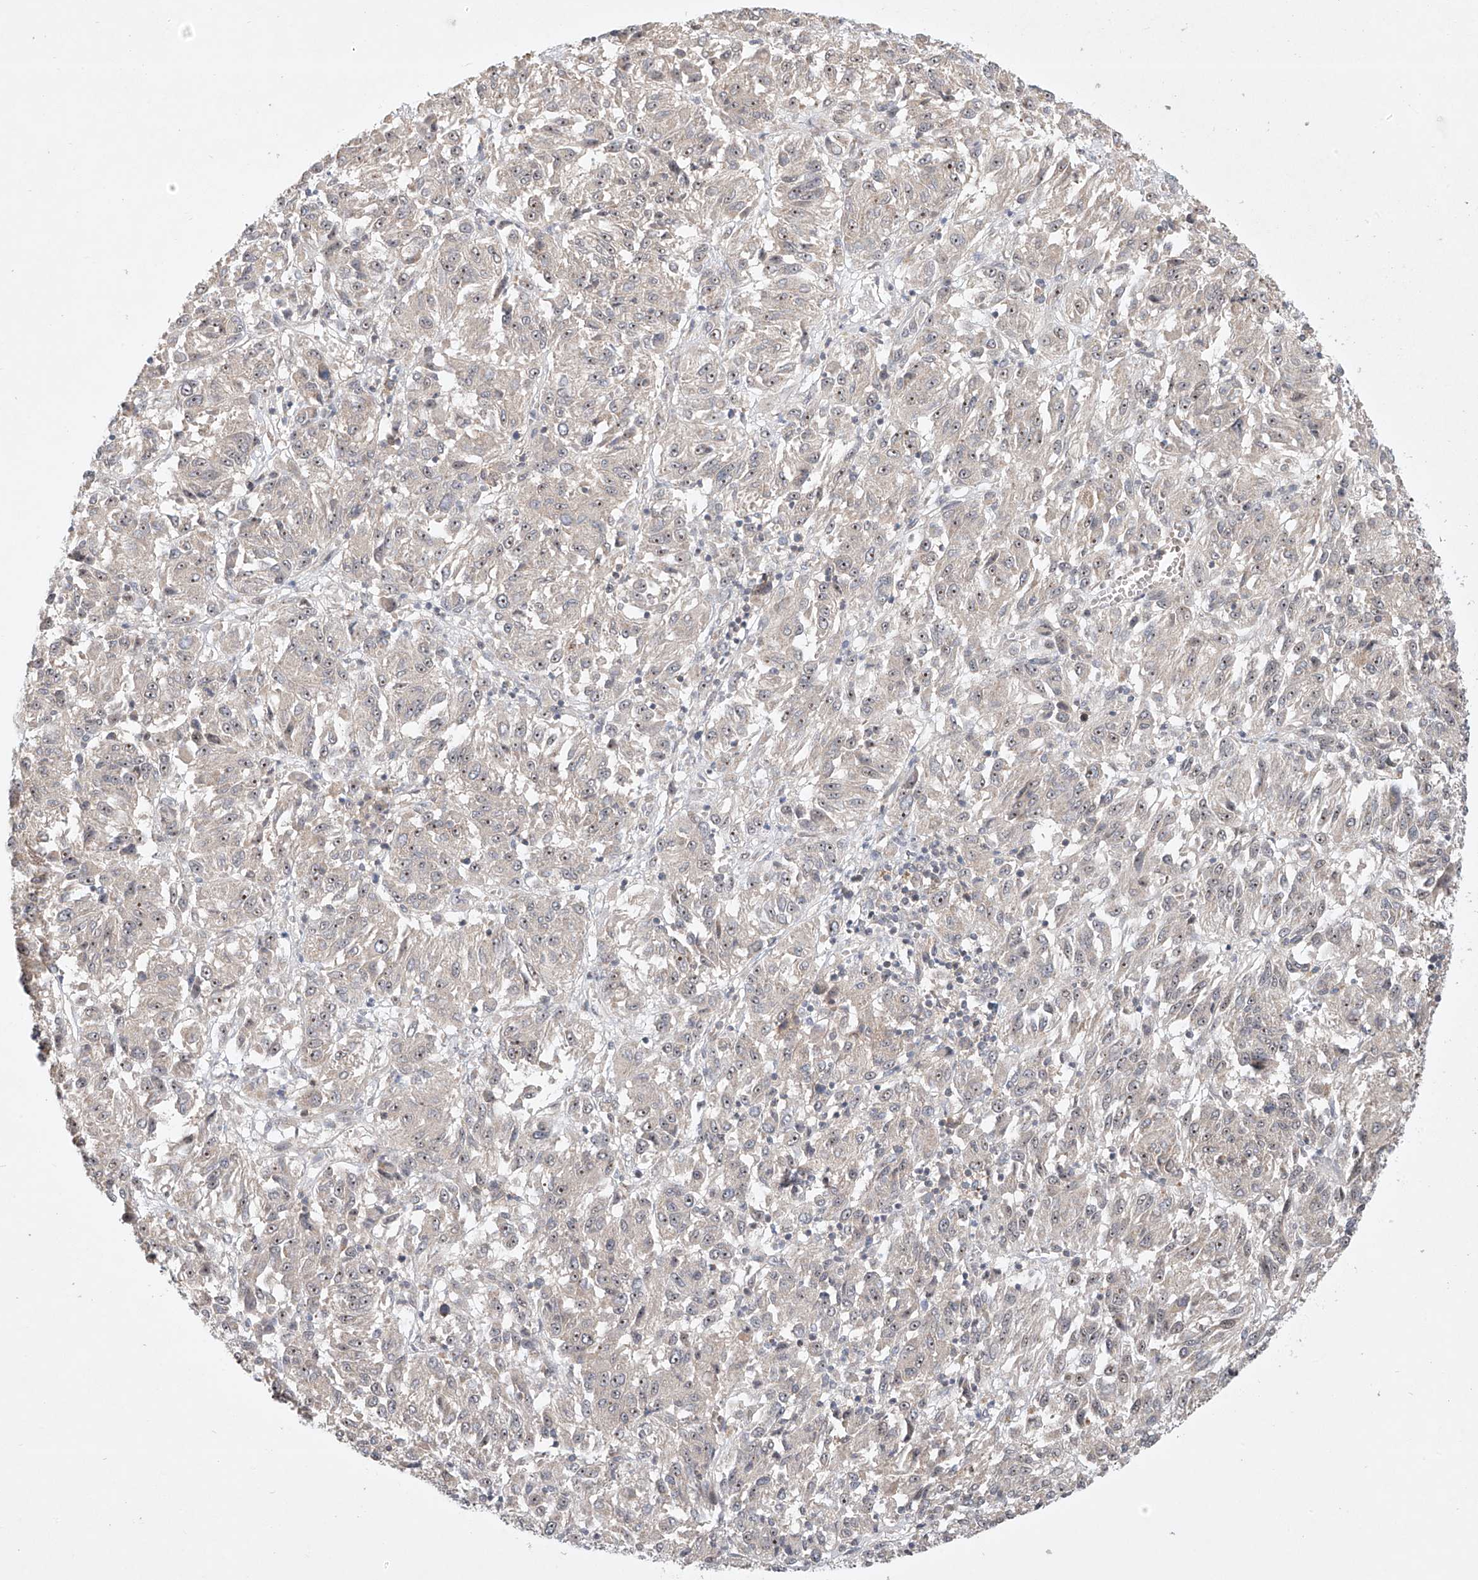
{"staining": {"intensity": "weak", "quantity": "<25%", "location": "nuclear"}, "tissue": "melanoma", "cell_type": "Tumor cells", "image_type": "cancer", "snomed": [{"axis": "morphology", "description": "Malignant melanoma, Metastatic site"}, {"axis": "topography", "description": "Lung"}], "caption": "Immunohistochemistry (IHC) micrograph of neoplastic tissue: melanoma stained with DAB shows no significant protein staining in tumor cells.", "gene": "TASP1", "patient": {"sex": "male", "age": 64}}